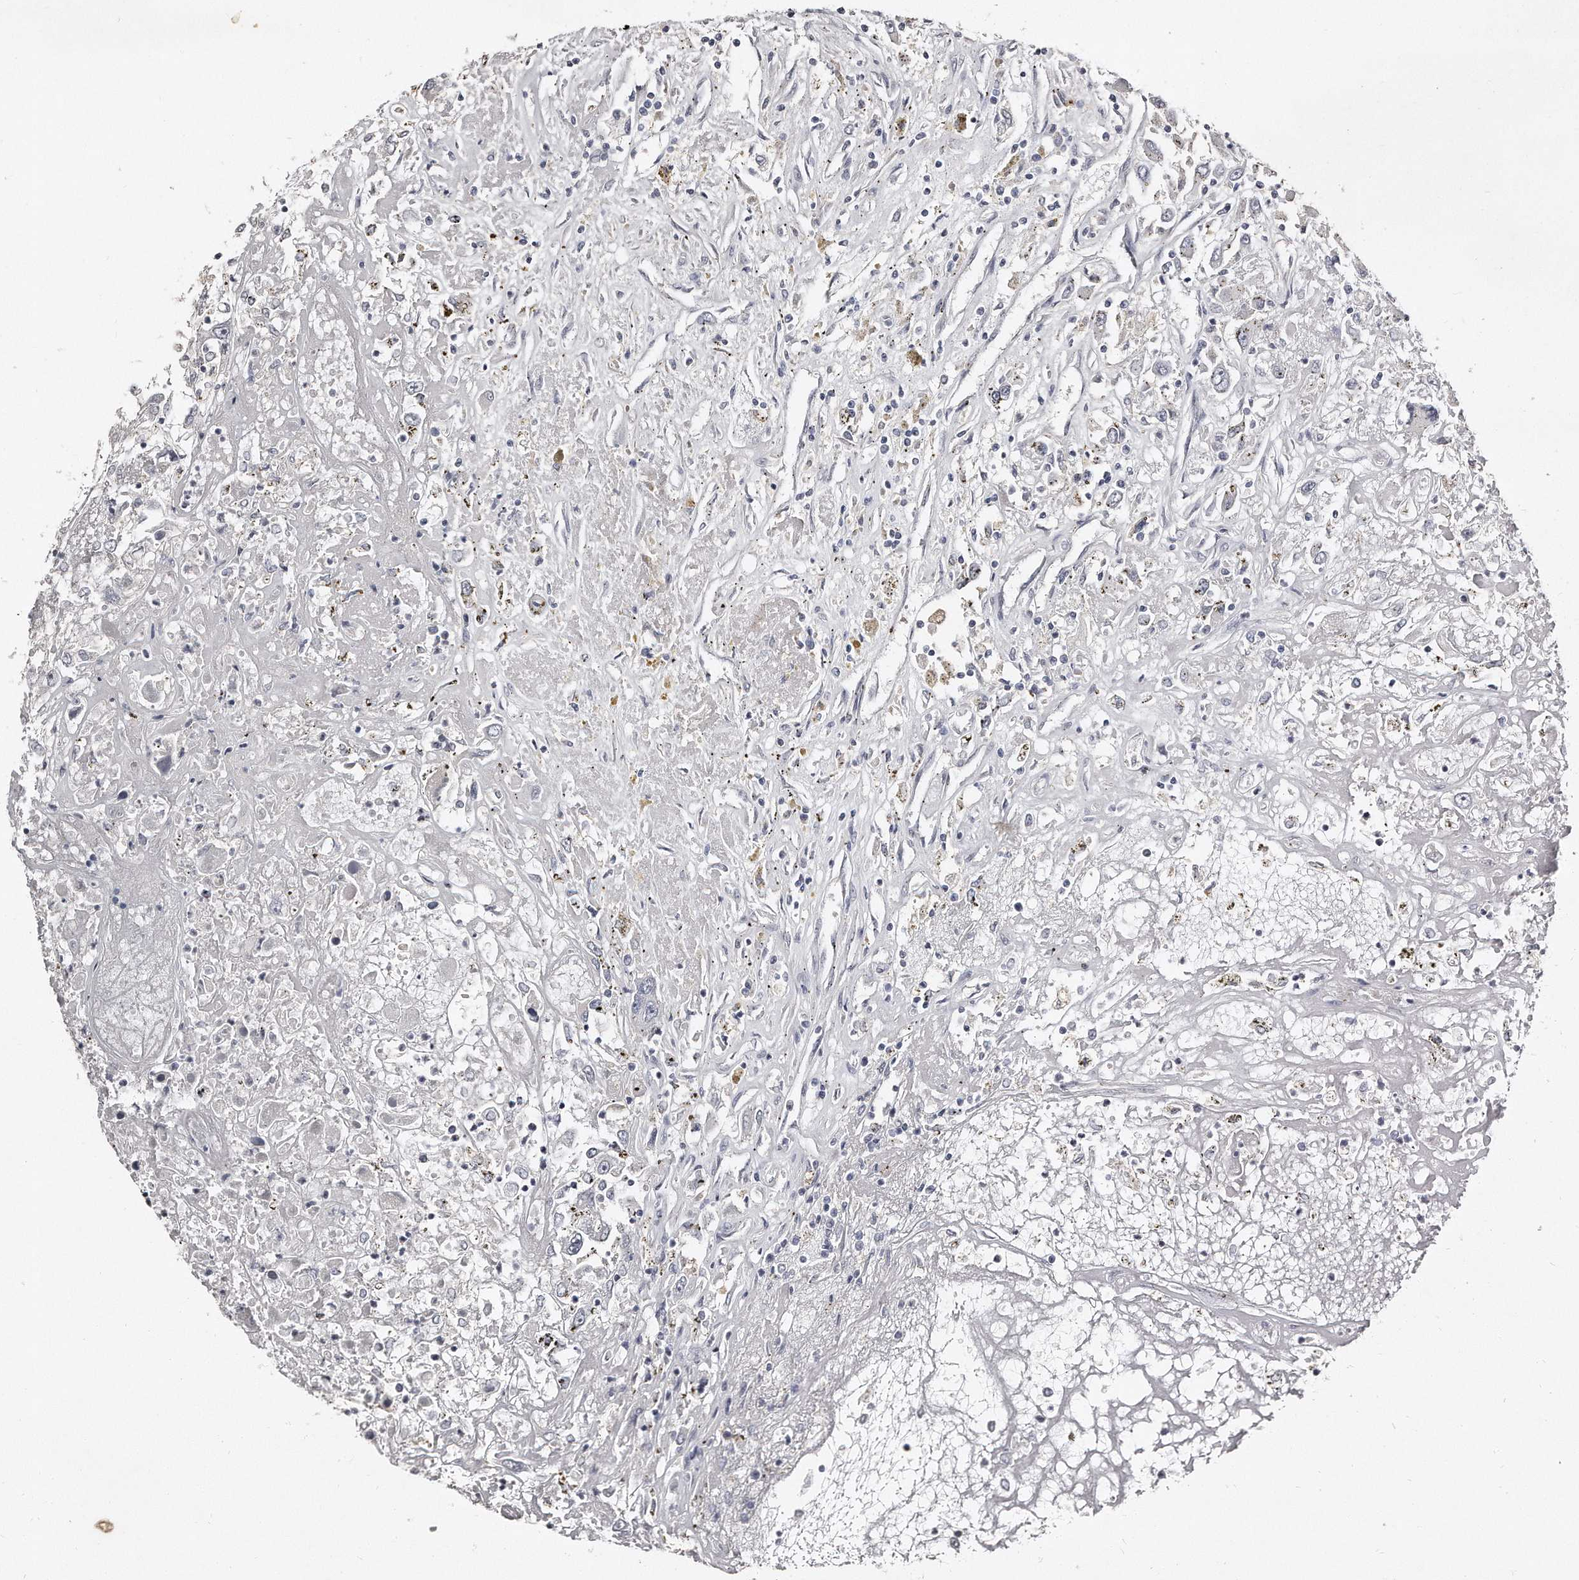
{"staining": {"intensity": "negative", "quantity": "none", "location": "none"}, "tissue": "renal cancer", "cell_type": "Tumor cells", "image_type": "cancer", "snomed": [{"axis": "morphology", "description": "Adenocarcinoma, NOS"}, {"axis": "topography", "description": "Kidney"}], "caption": "Image shows no significant protein staining in tumor cells of renal cancer.", "gene": "LMOD1", "patient": {"sex": "female", "age": 52}}